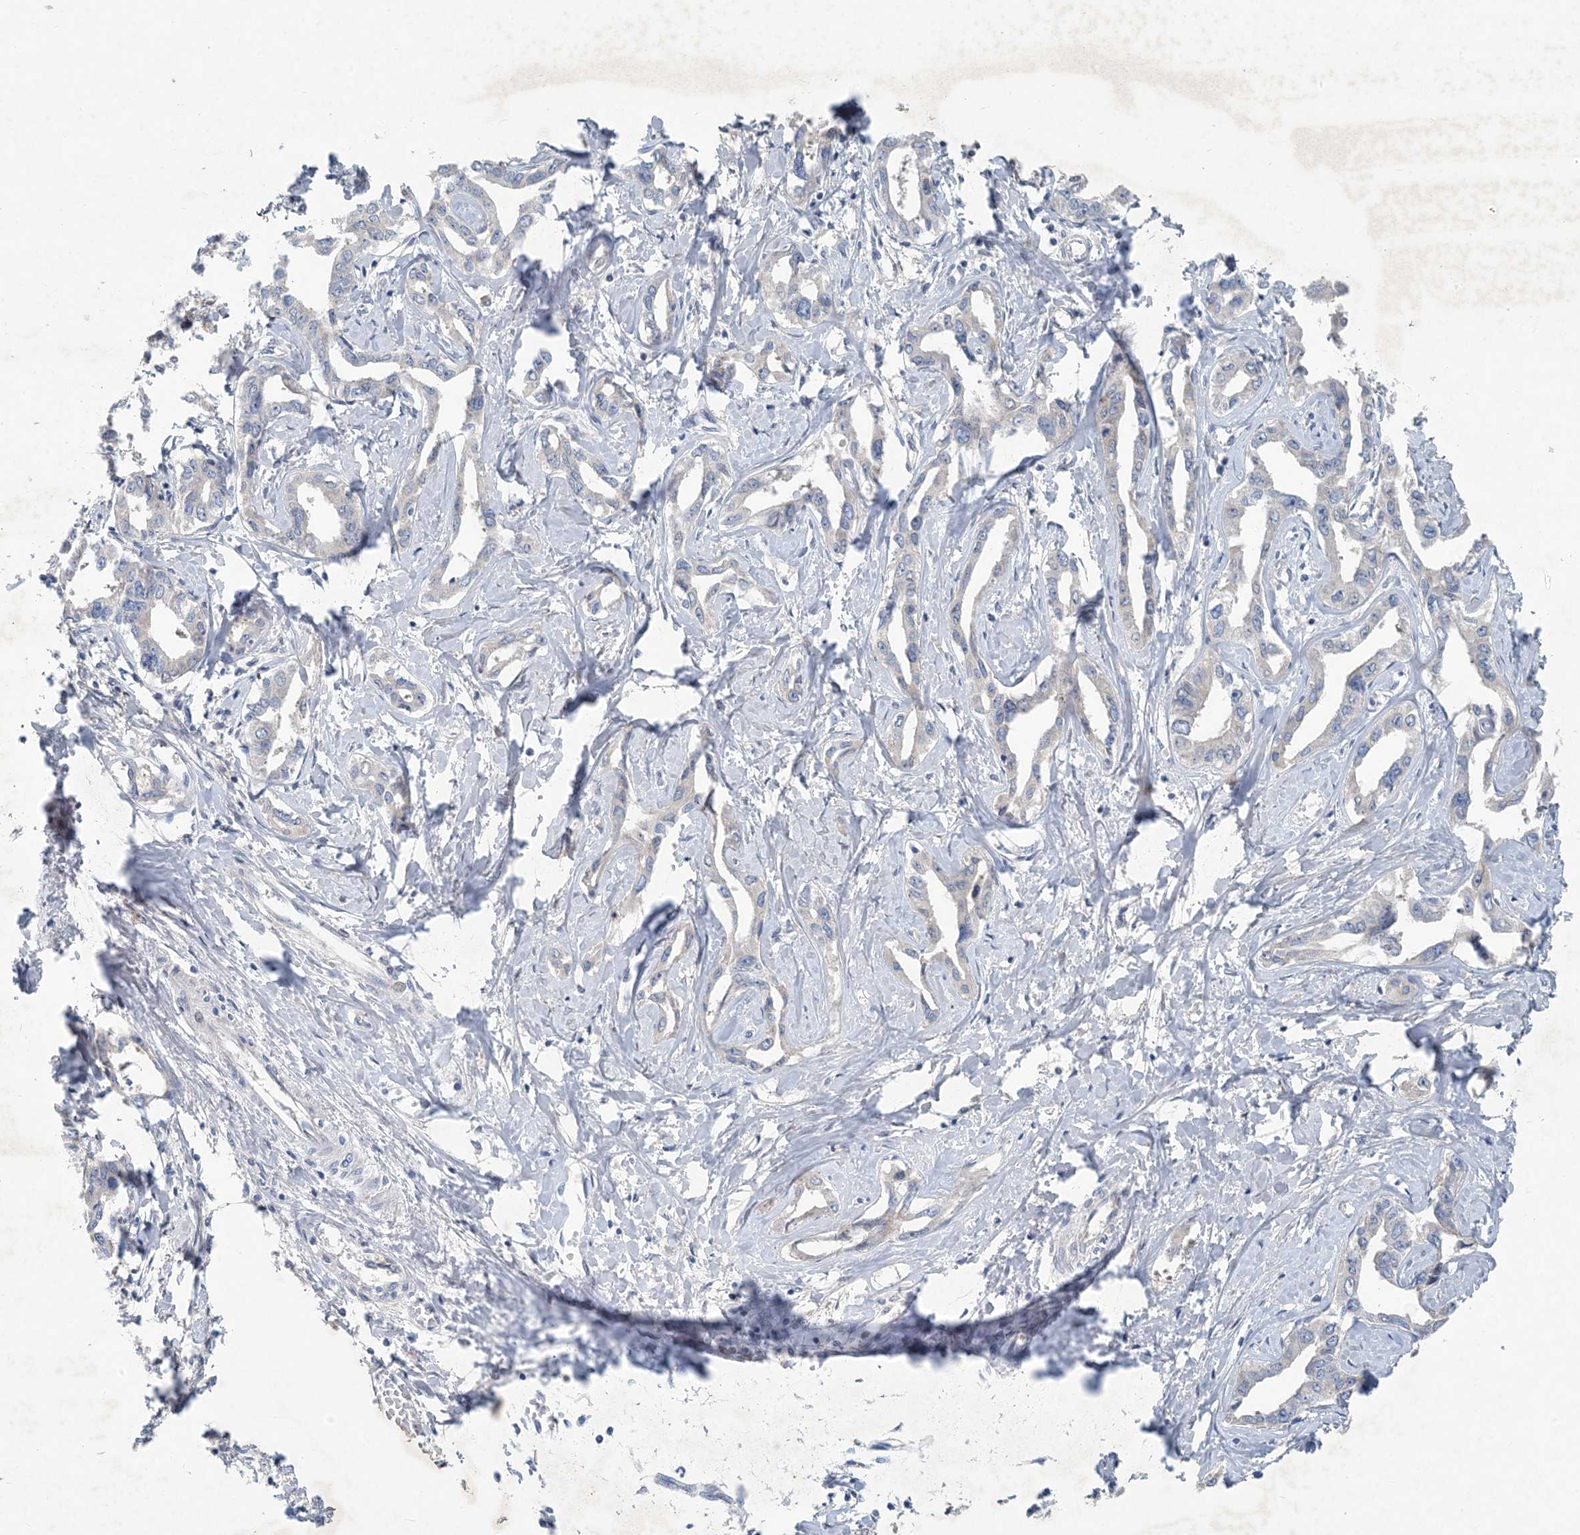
{"staining": {"intensity": "negative", "quantity": "none", "location": "none"}, "tissue": "liver cancer", "cell_type": "Tumor cells", "image_type": "cancer", "snomed": [{"axis": "morphology", "description": "Cholangiocarcinoma"}, {"axis": "topography", "description": "Liver"}], "caption": "High magnification brightfield microscopy of cholangiocarcinoma (liver) stained with DAB (3,3'-diaminobenzidine) (brown) and counterstained with hematoxylin (blue): tumor cells show no significant expression.", "gene": "HIKESHI", "patient": {"sex": "male", "age": 59}}